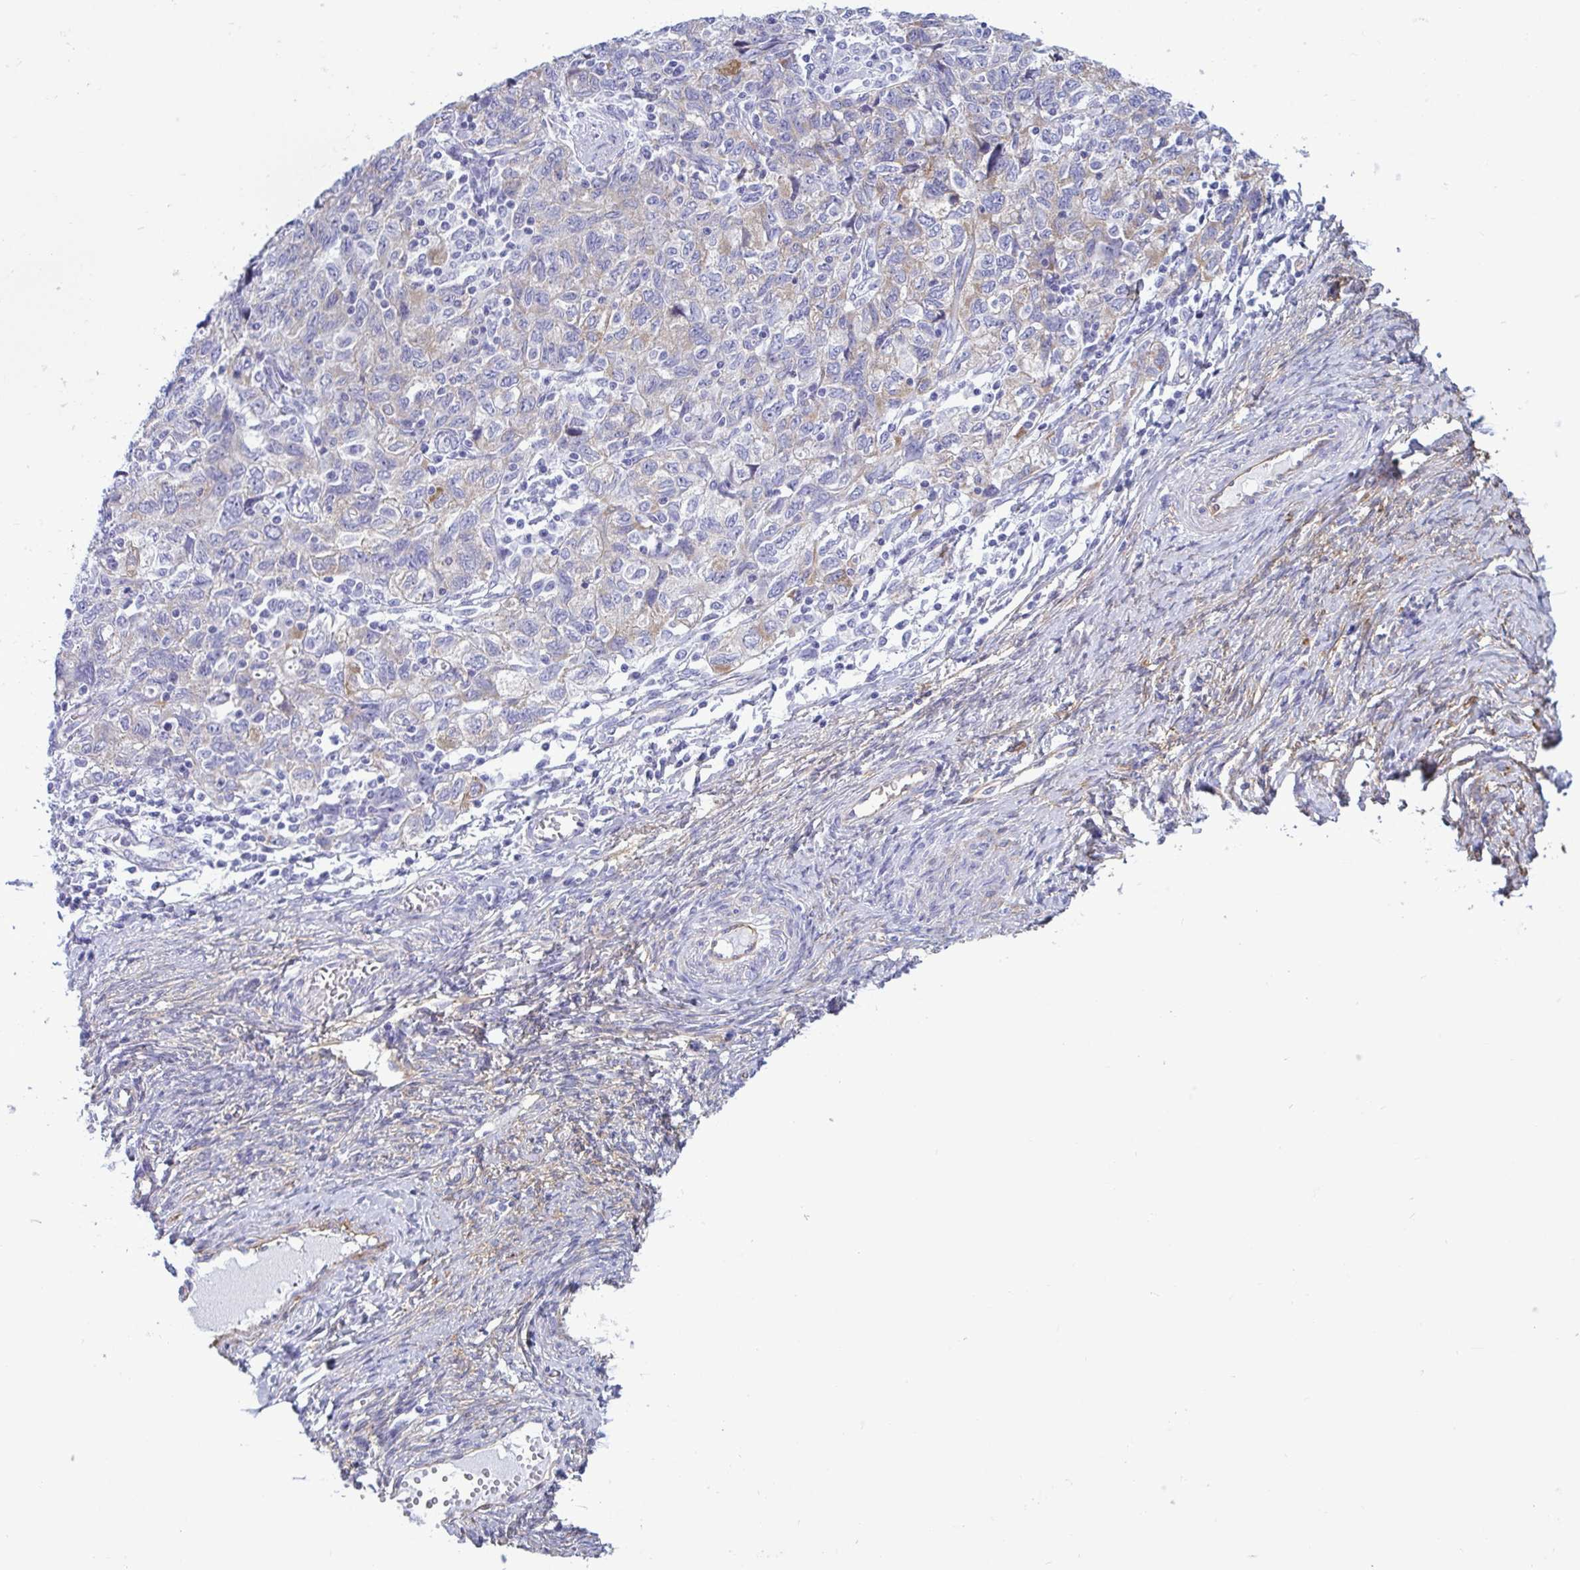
{"staining": {"intensity": "negative", "quantity": "none", "location": "none"}, "tissue": "ovarian cancer", "cell_type": "Tumor cells", "image_type": "cancer", "snomed": [{"axis": "morphology", "description": "Carcinoma, NOS"}, {"axis": "morphology", "description": "Cystadenocarcinoma, serous, NOS"}, {"axis": "topography", "description": "Ovary"}], "caption": "Tumor cells show no significant expression in ovarian cancer.", "gene": "MYH10", "patient": {"sex": "female", "age": 69}}